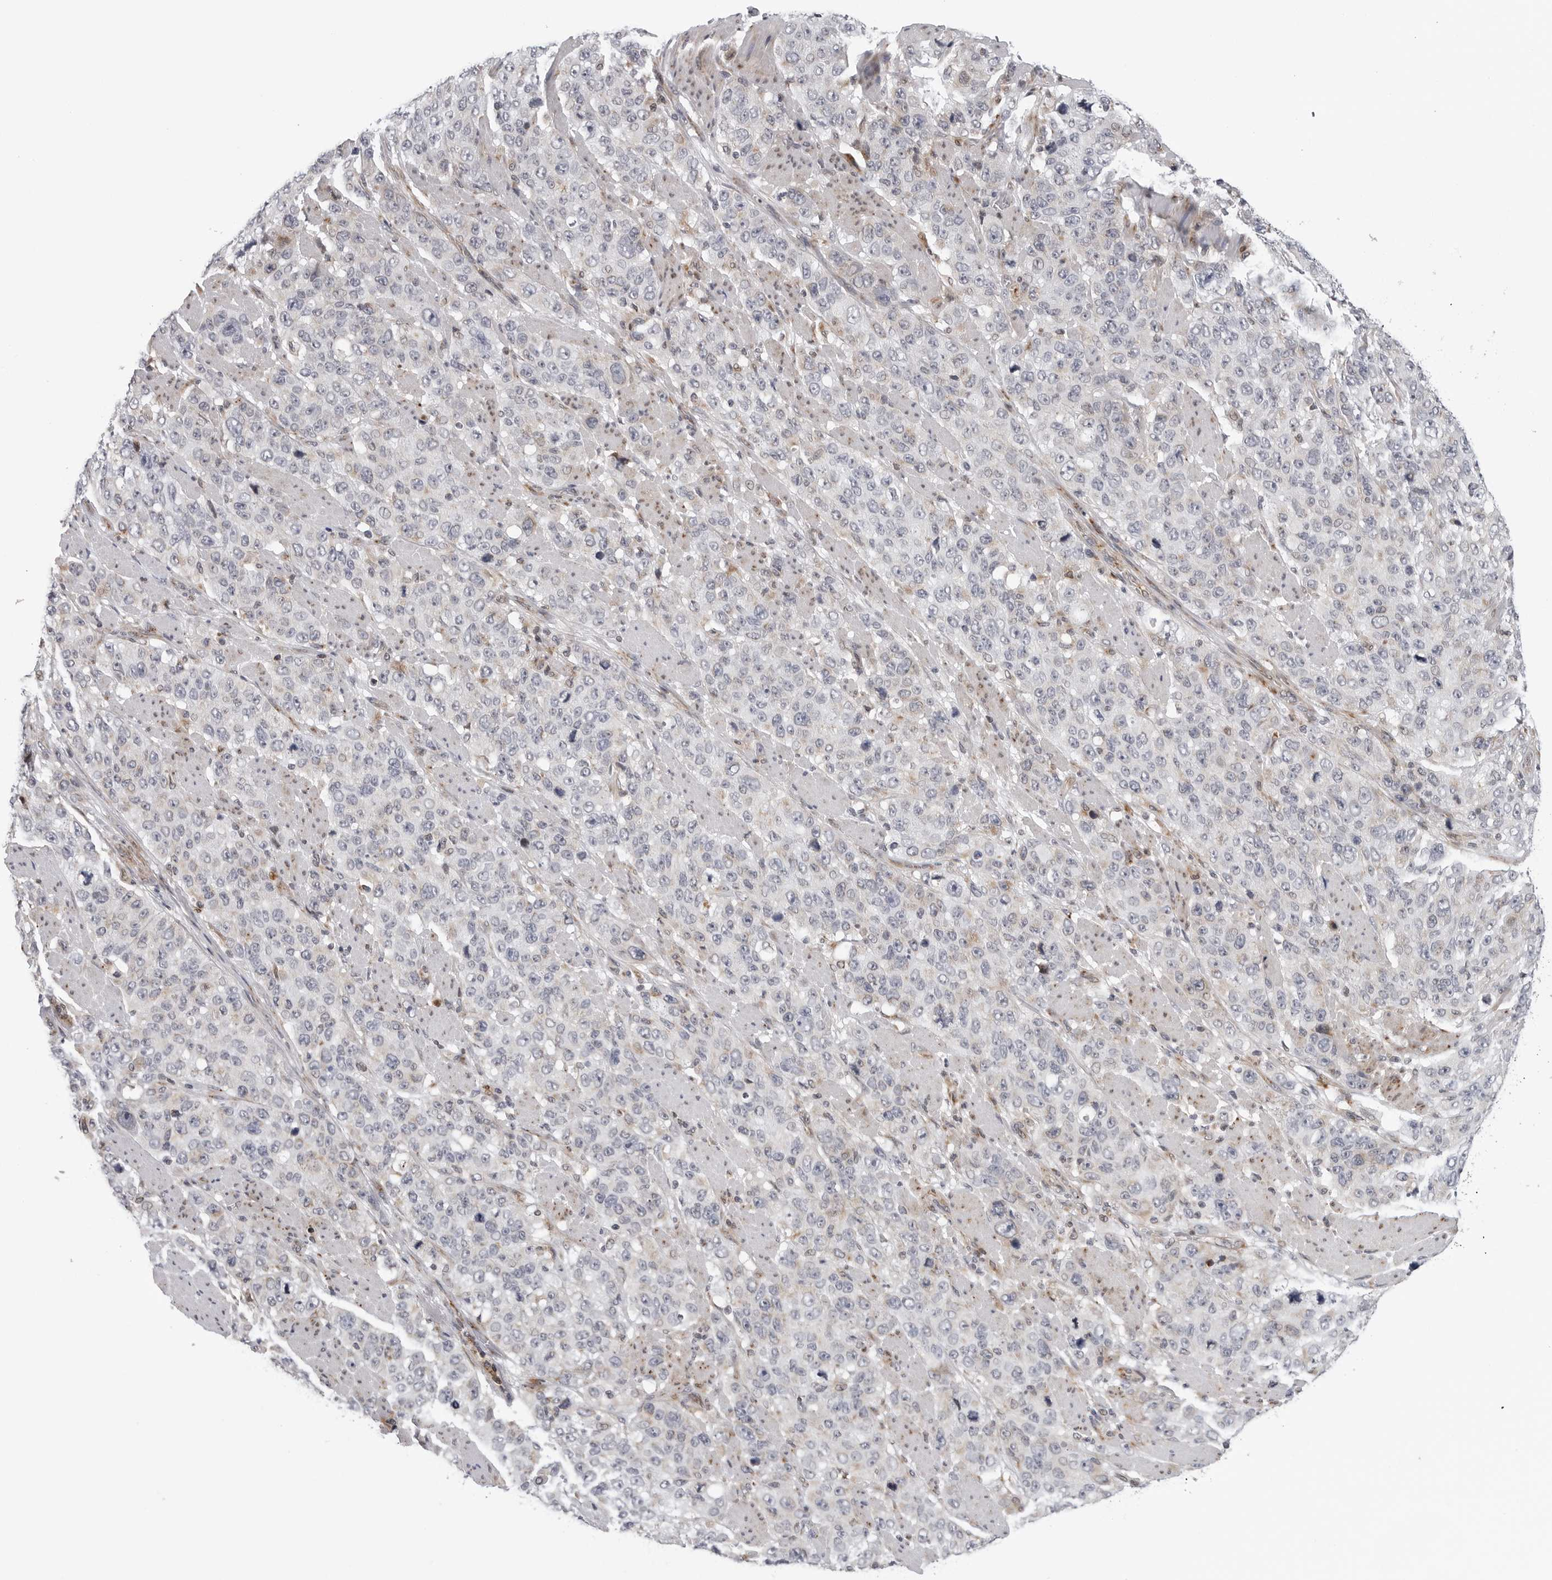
{"staining": {"intensity": "negative", "quantity": "none", "location": "none"}, "tissue": "stomach cancer", "cell_type": "Tumor cells", "image_type": "cancer", "snomed": [{"axis": "morphology", "description": "Adenocarcinoma, NOS"}, {"axis": "topography", "description": "Stomach"}], "caption": "IHC image of neoplastic tissue: stomach cancer (adenocarcinoma) stained with DAB exhibits no significant protein staining in tumor cells.", "gene": "CDK20", "patient": {"sex": "male", "age": 48}}